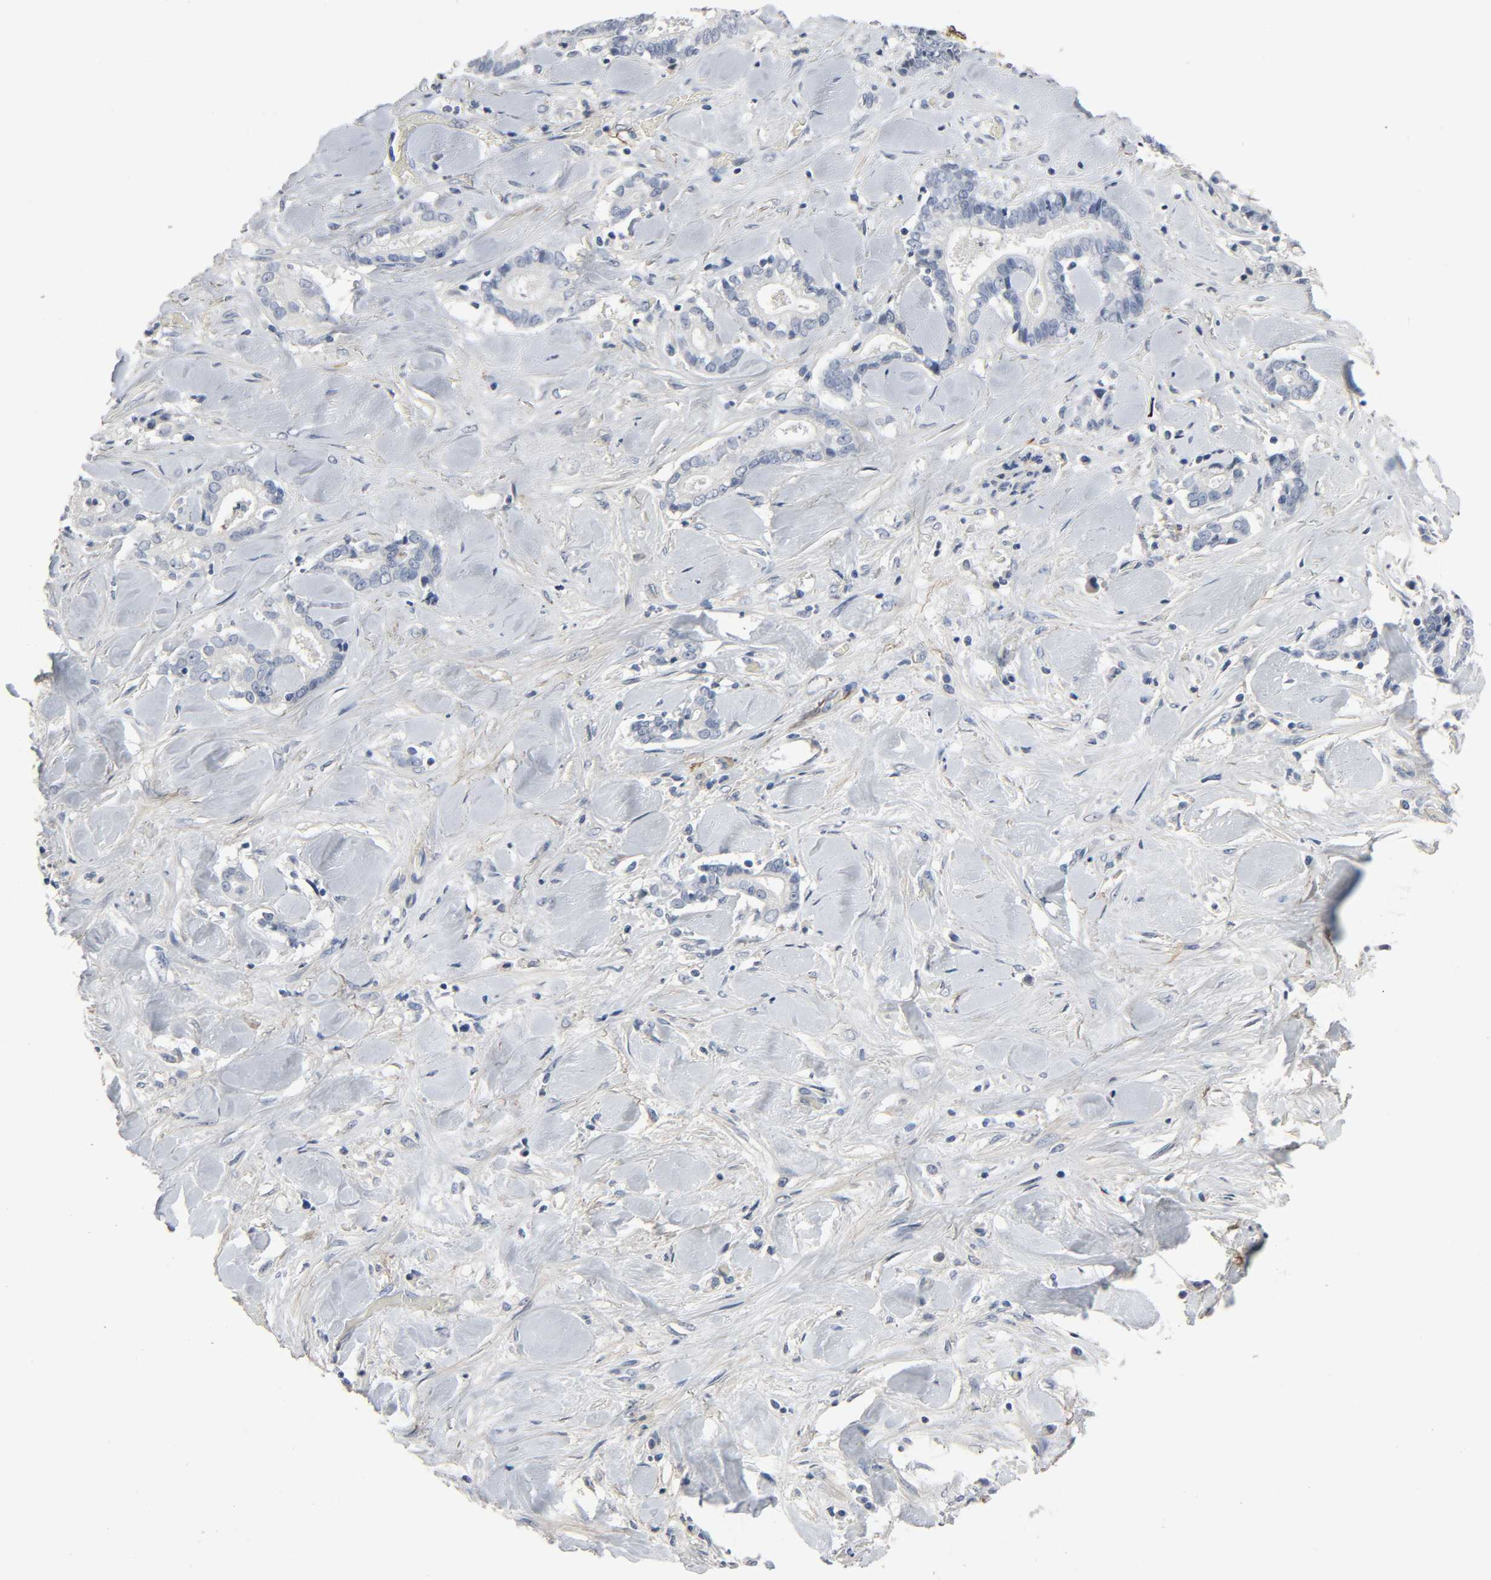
{"staining": {"intensity": "negative", "quantity": "none", "location": "none"}, "tissue": "liver cancer", "cell_type": "Tumor cells", "image_type": "cancer", "snomed": [{"axis": "morphology", "description": "Cholangiocarcinoma"}, {"axis": "topography", "description": "Liver"}], "caption": "Immunohistochemical staining of liver cholangiocarcinoma displays no significant positivity in tumor cells. (DAB (3,3'-diaminobenzidine) immunohistochemistry (IHC) with hematoxylin counter stain).", "gene": "FBLN5", "patient": {"sex": "male", "age": 57}}